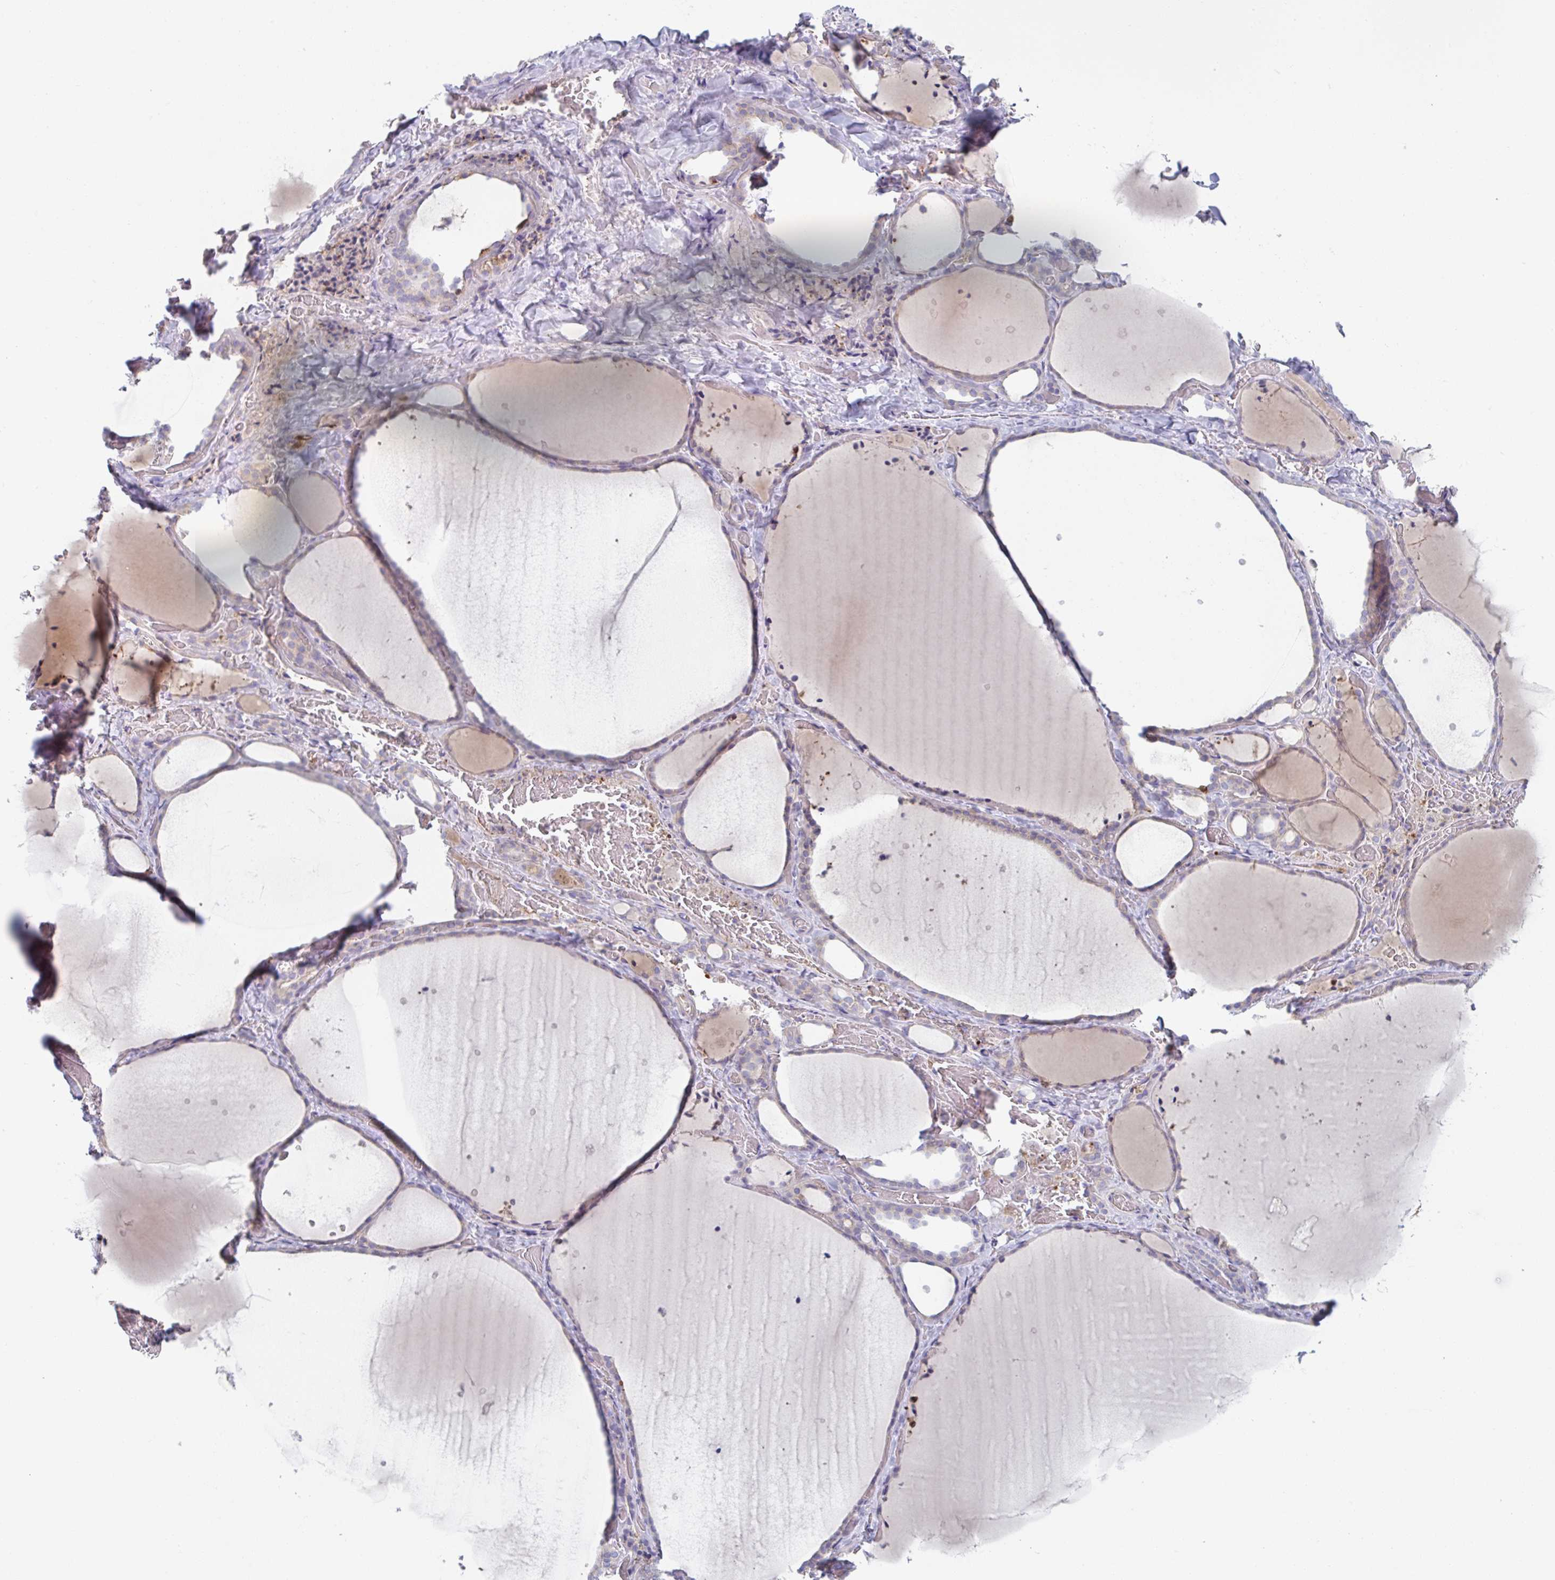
{"staining": {"intensity": "weak", "quantity": "25%-75%", "location": "cytoplasmic/membranous"}, "tissue": "thyroid gland", "cell_type": "Glandular cells", "image_type": "normal", "snomed": [{"axis": "morphology", "description": "Normal tissue, NOS"}, {"axis": "topography", "description": "Thyroid gland"}], "caption": "Benign thyroid gland displays weak cytoplasmic/membranous expression in about 25%-75% of glandular cells, visualized by immunohistochemistry.", "gene": "AMPD2", "patient": {"sex": "female", "age": 36}}